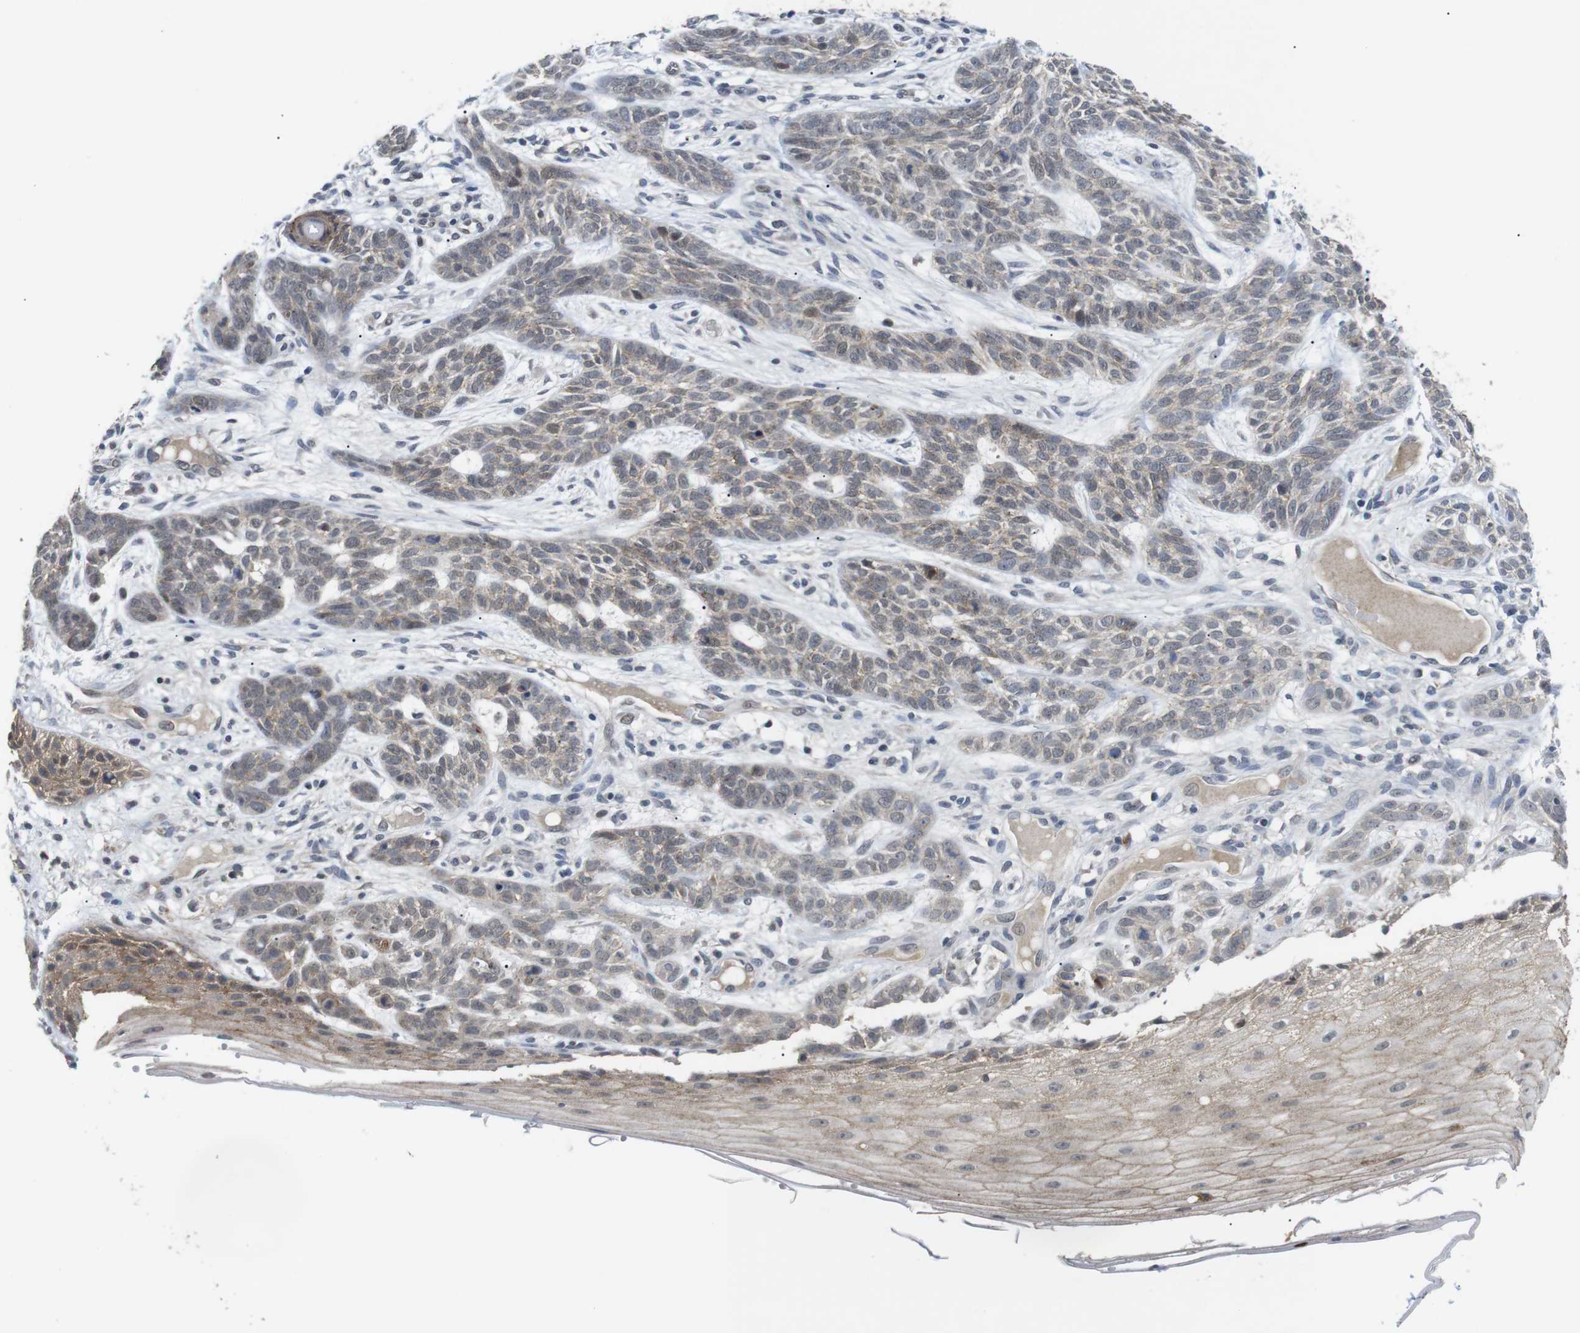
{"staining": {"intensity": "weak", "quantity": ">75%", "location": "cytoplasmic/membranous"}, "tissue": "skin cancer", "cell_type": "Tumor cells", "image_type": "cancer", "snomed": [{"axis": "morphology", "description": "Basal cell carcinoma"}, {"axis": "topography", "description": "Skin"}], "caption": "Protein expression analysis of skin basal cell carcinoma shows weak cytoplasmic/membranous staining in about >75% of tumor cells. Ihc stains the protein in brown and the nuclei are stained blue.", "gene": "NECTIN1", "patient": {"sex": "female", "age": 59}}